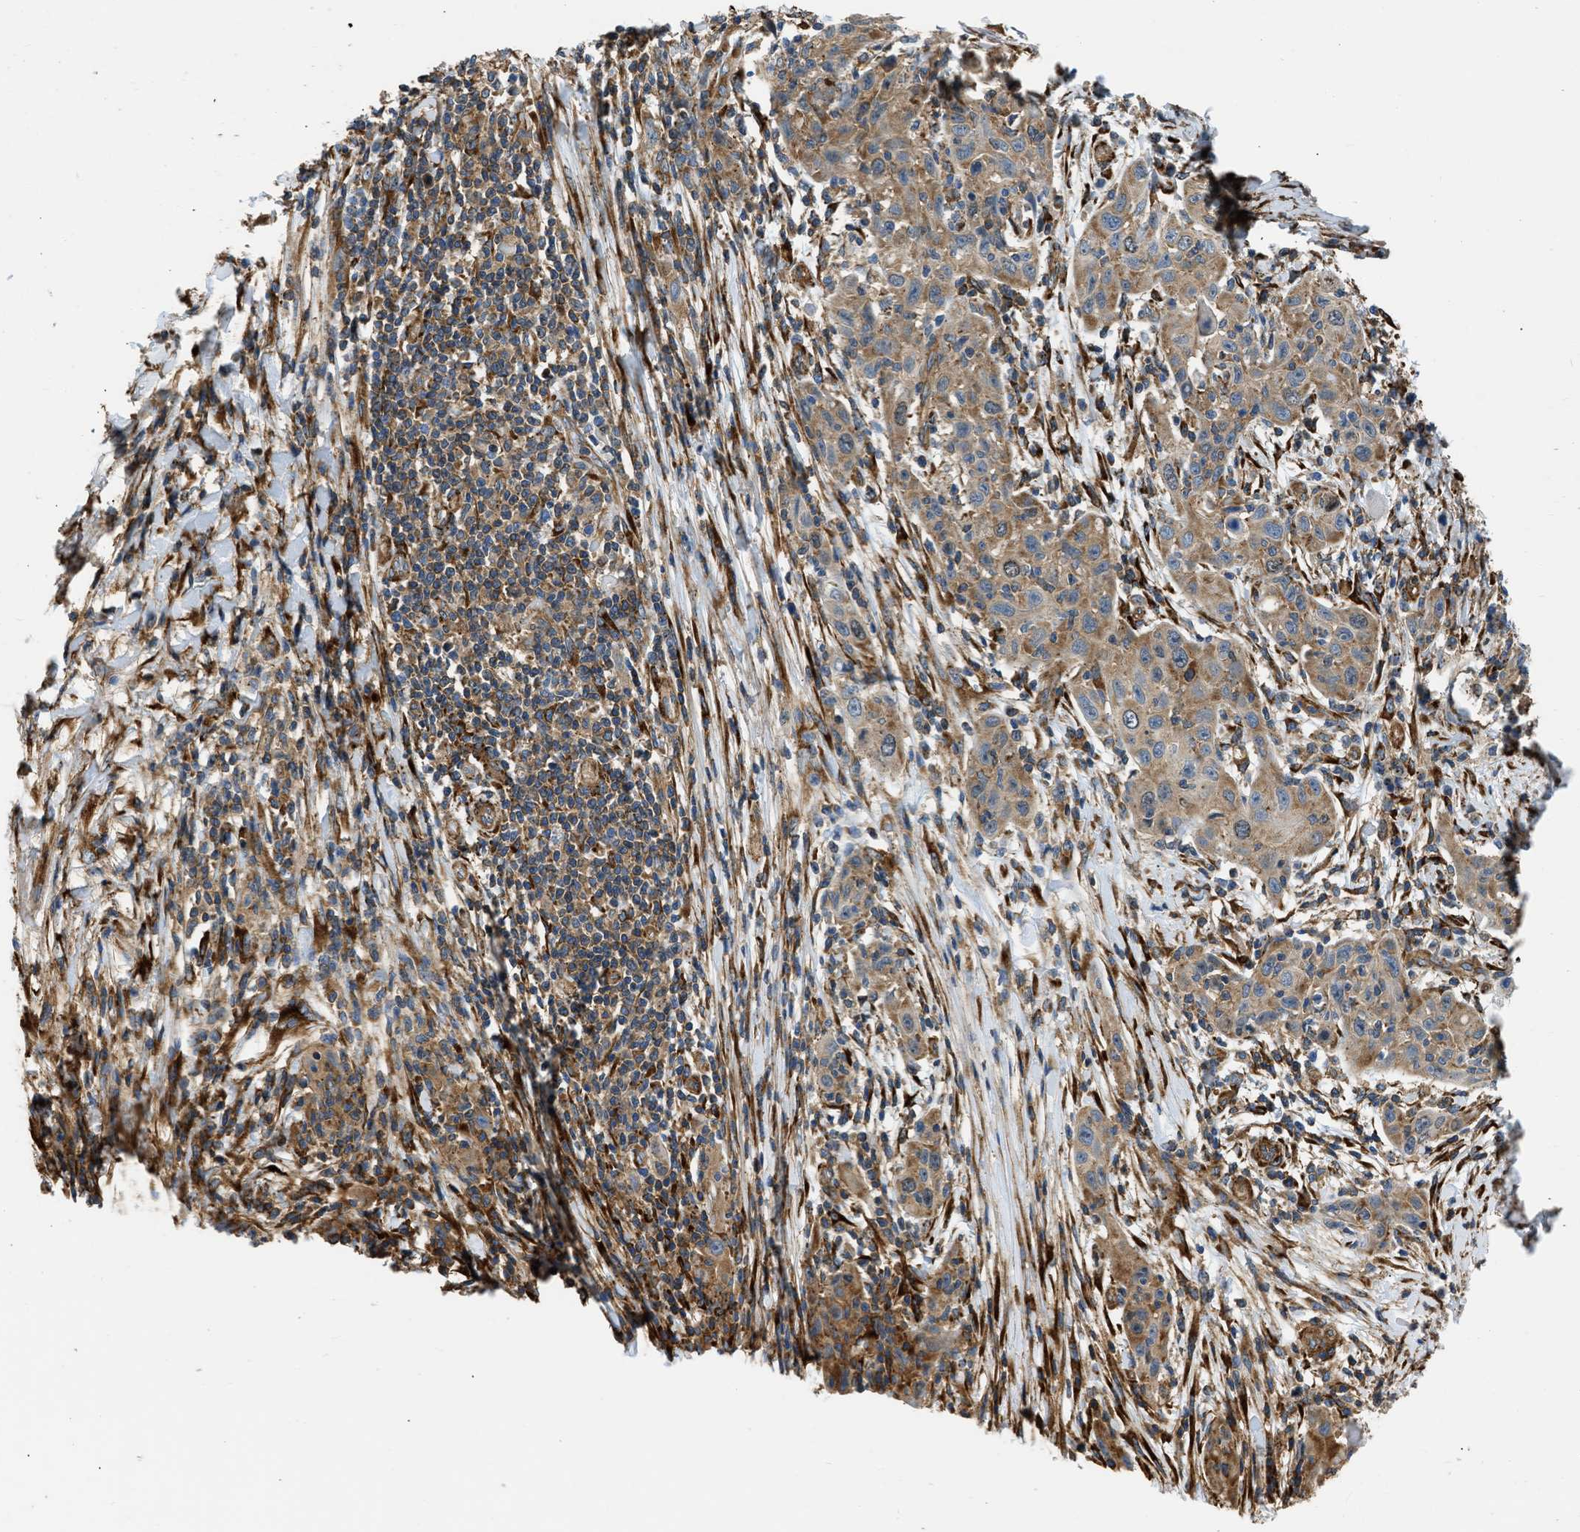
{"staining": {"intensity": "moderate", "quantity": ">75%", "location": "cytoplasmic/membranous"}, "tissue": "skin cancer", "cell_type": "Tumor cells", "image_type": "cancer", "snomed": [{"axis": "morphology", "description": "Squamous cell carcinoma, NOS"}, {"axis": "topography", "description": "Skin"}], "caption": "Protein staining displays moderate cytoplasmic/membranous positivity in about >75% of tumor cells in skin cancer (squamous cell carcinoma).", "gene": "SEPTIN2", "patient": {"sex": "female", "age": 88}}